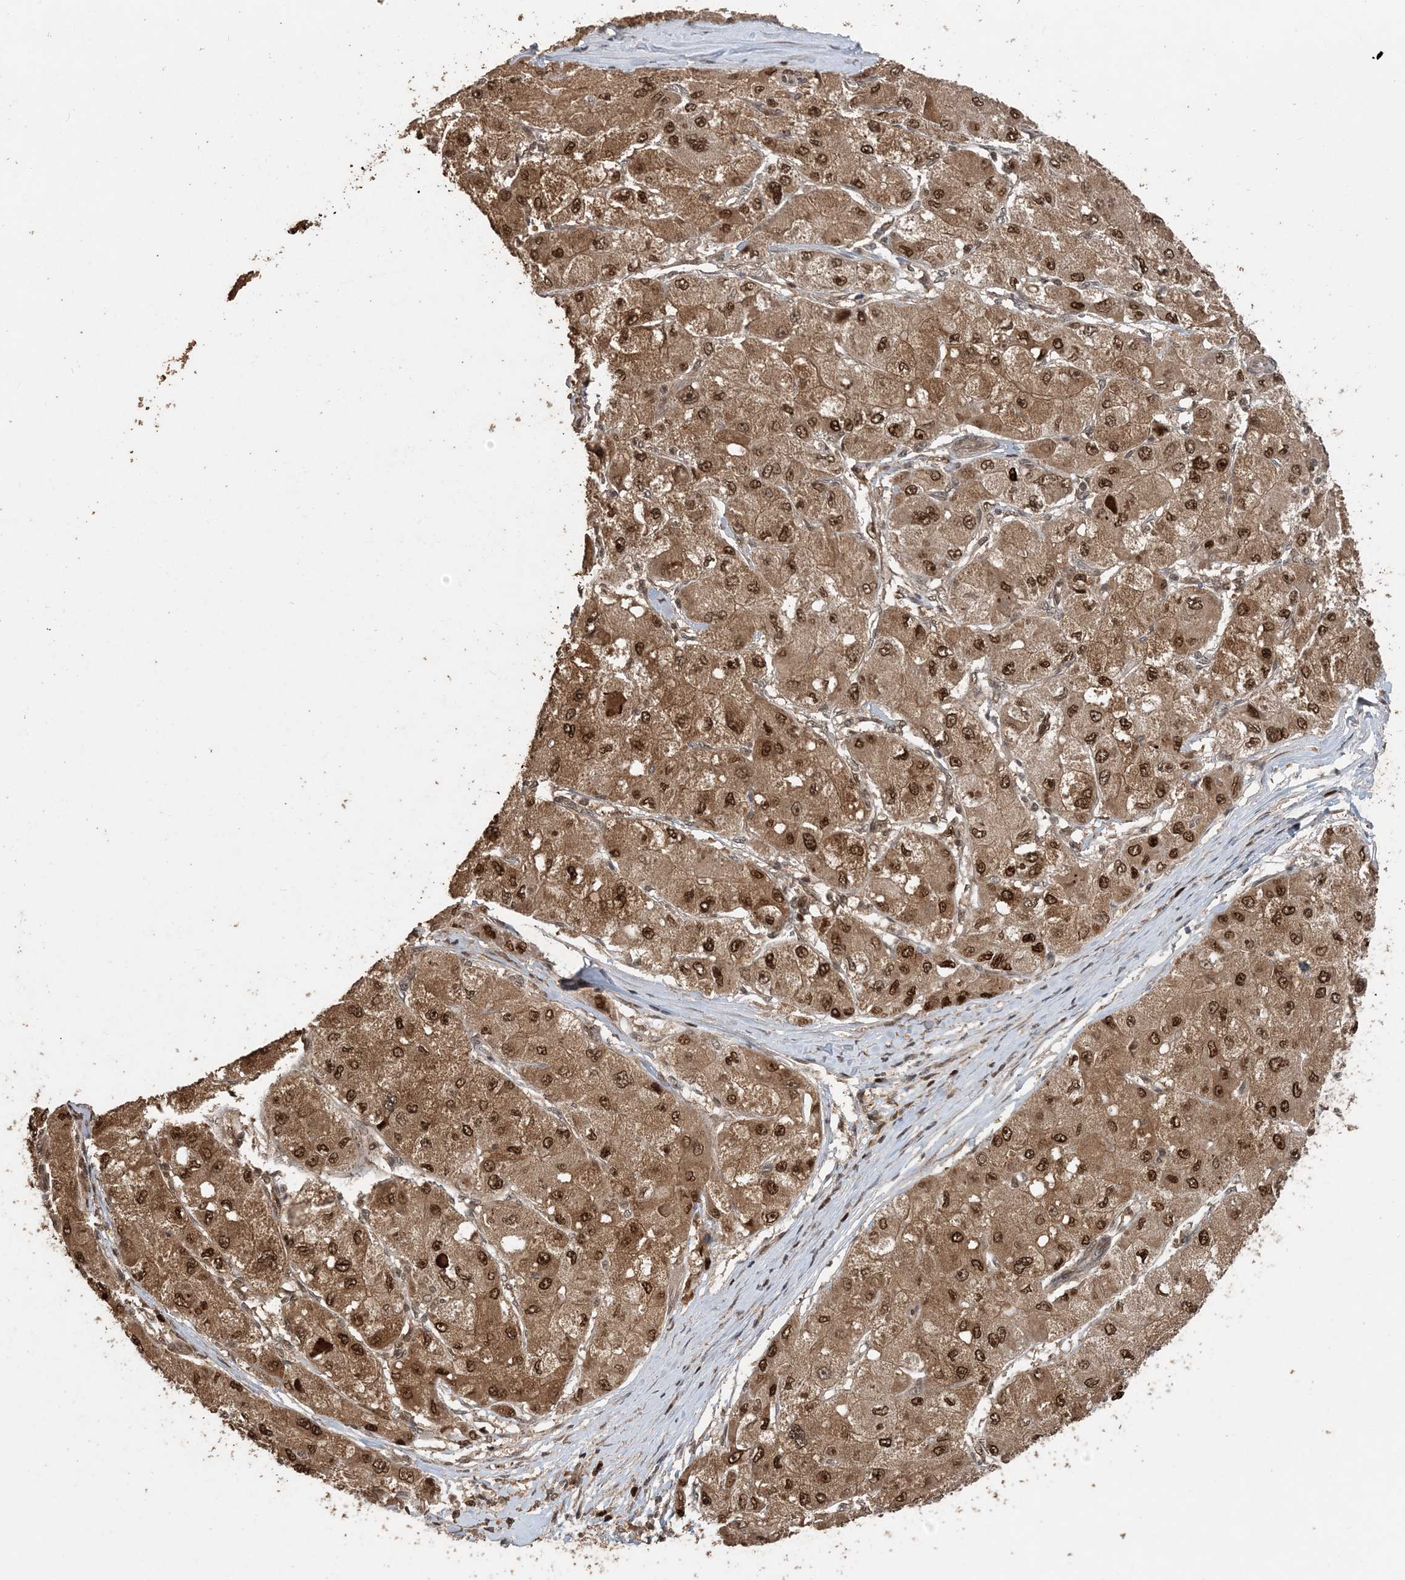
{"staining": {"intensity": "strong", "quantity": ">75%", "location": "cytoplasmic/membranous,nuclear"}, "tissue": "liver cancer", "cell_type": "Tumor cells", "image_type": "cancer", "snomed": [{"axis": "morphology", "description": "Carcinoma, Hepatocellular, NOS"}, {"axis": "topography", "description": "Liver"}], "caption": "Liver cancer (hepatocellular carcinoma) stained with DAB immunohistochemistry (IHC) demonstrates high levels of strong cytoplasmic/membranous and nuclear positivity in approximately >75% of tumor cells.", "gene": "ATP13A2", "patient": {"sex": "male", "age": 80}}